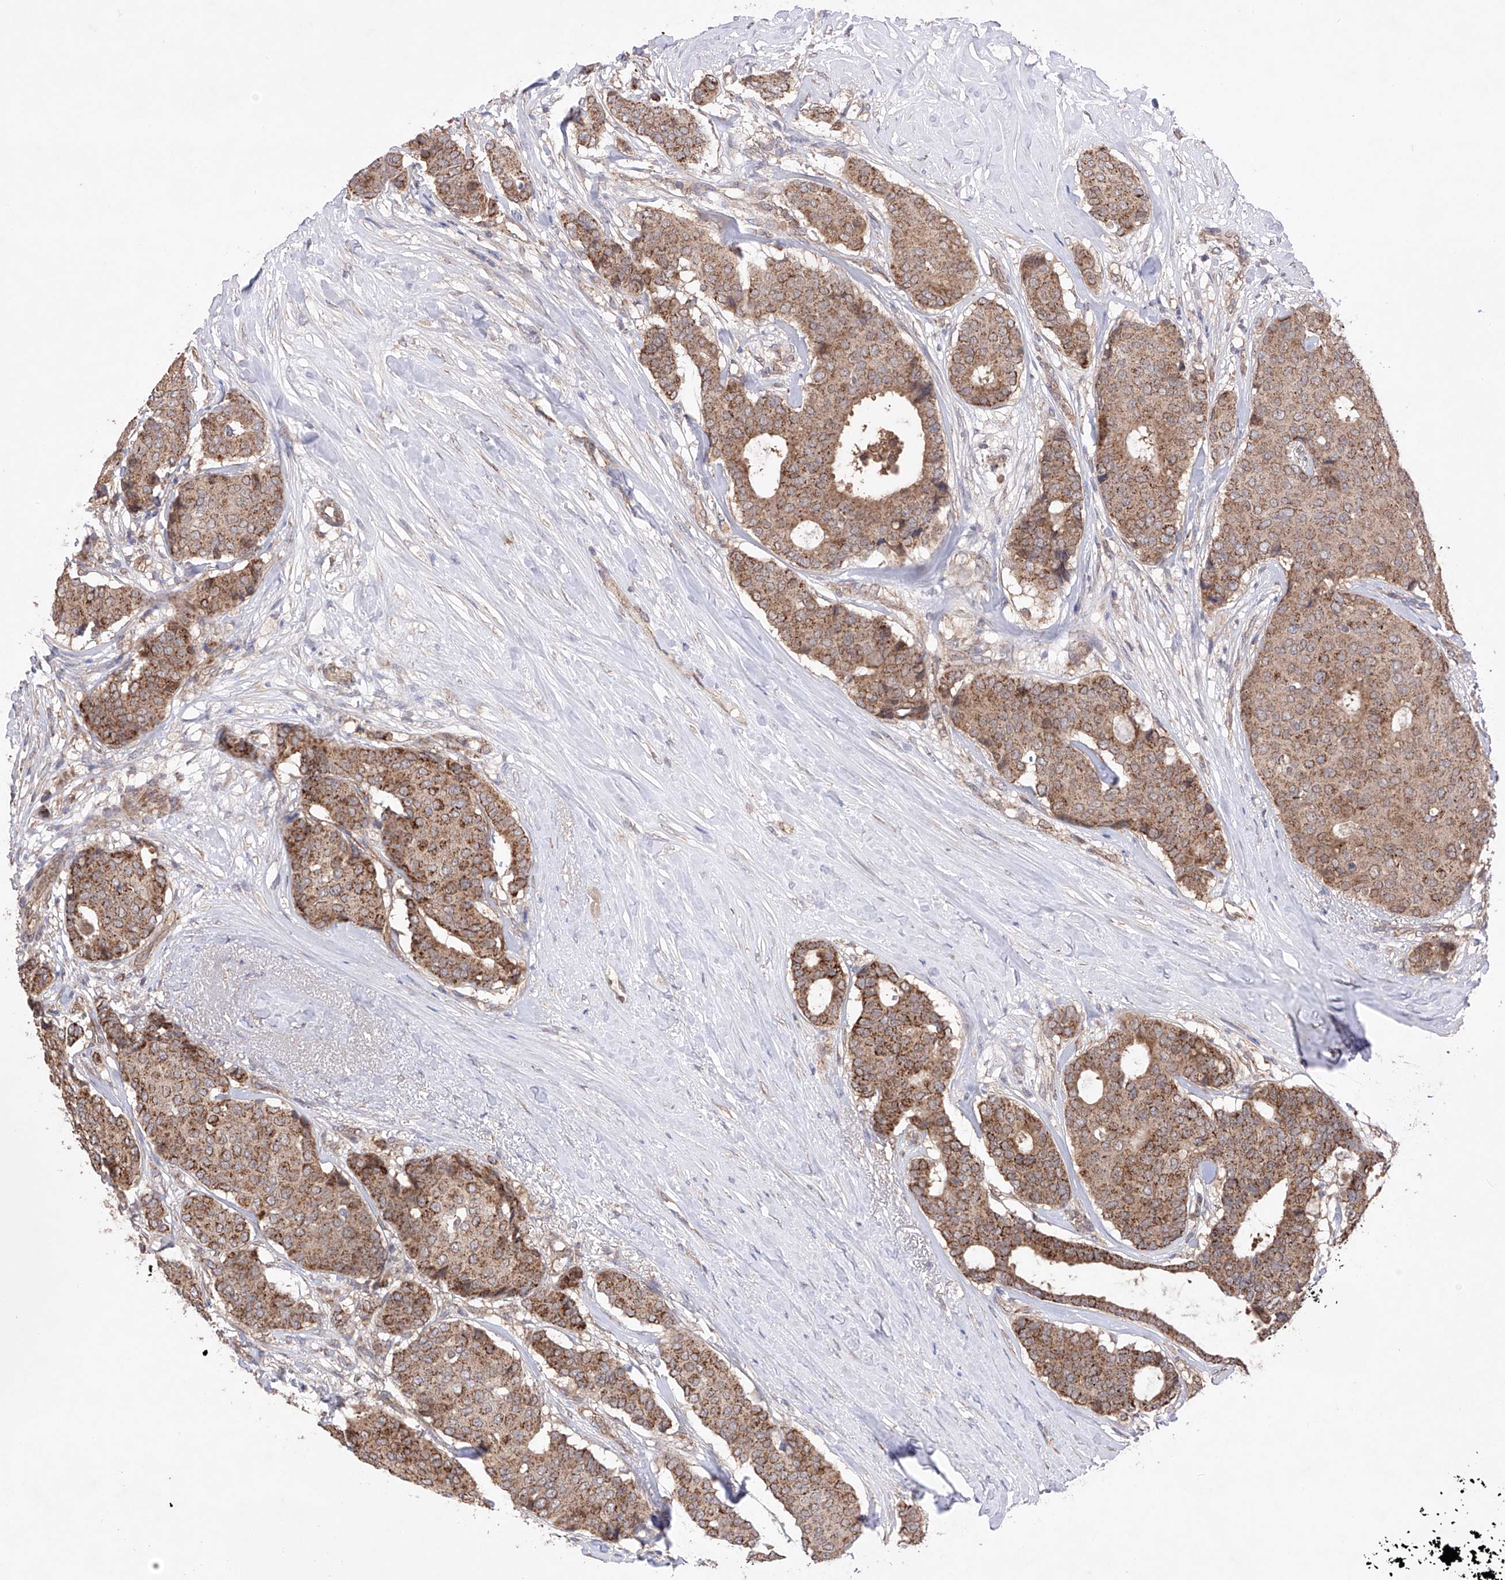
{"staining": {"intensity": "moderate", "quantity": ">75%", "location": "cytoplasmic/membranous"}, "tissue": "breast cancer", "cell_type": "Tumor cells", "image_type": "cancer", "snomed": [{"axis": "morphology", "description": "Duct carcinoma"}, {"axis": "topography", "description": "Breast"}], "caption": "Protein staining of breast invasive ductal carcinoma tissue demonstrates moderate cytoplasmic/membranous staining in about >75% of tumor cells.", "gene": "SDHAF4", "patient": {"sex": "female", "age": 75}}